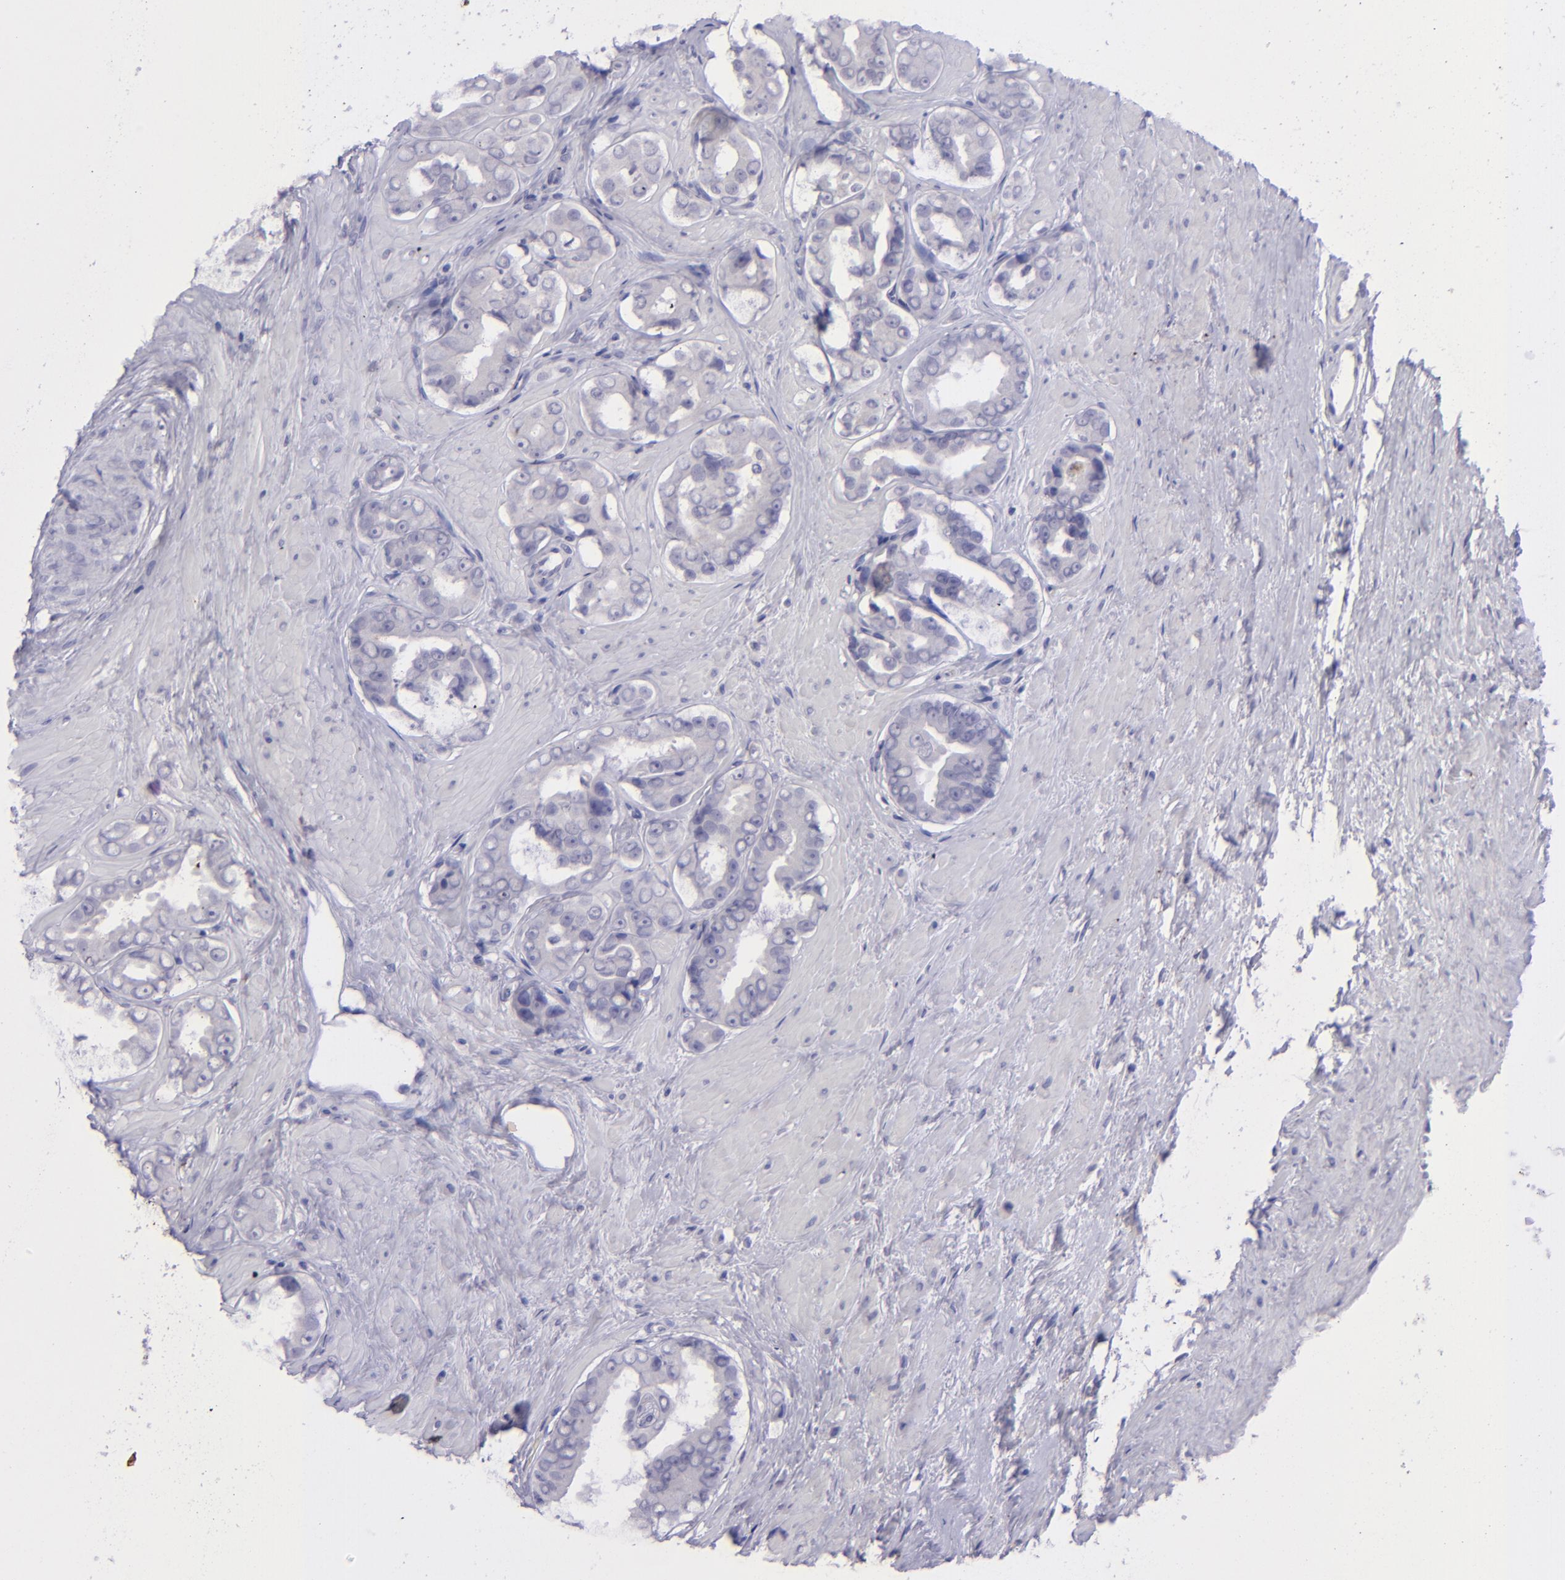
{"staining": {"intensity": "negative", "quantity": "none", "location": "none"}, "tissue": "prostate cancer", "cell_type": "Tumor cells", "image_type": "cancer", "snomed": [{"axis": "morphology", "description": "Adenocarcinoma, Low grade"}, {"axis": "topography", "description": "Prostate"}], "caption": "Immunohistochemical staining of prostate cancer (low-grade adenocarcinoma) demonstrates no significant expression in tumor cells.", "gene": "POU2F2", "patient": {"sex": "male", "age": 59}}